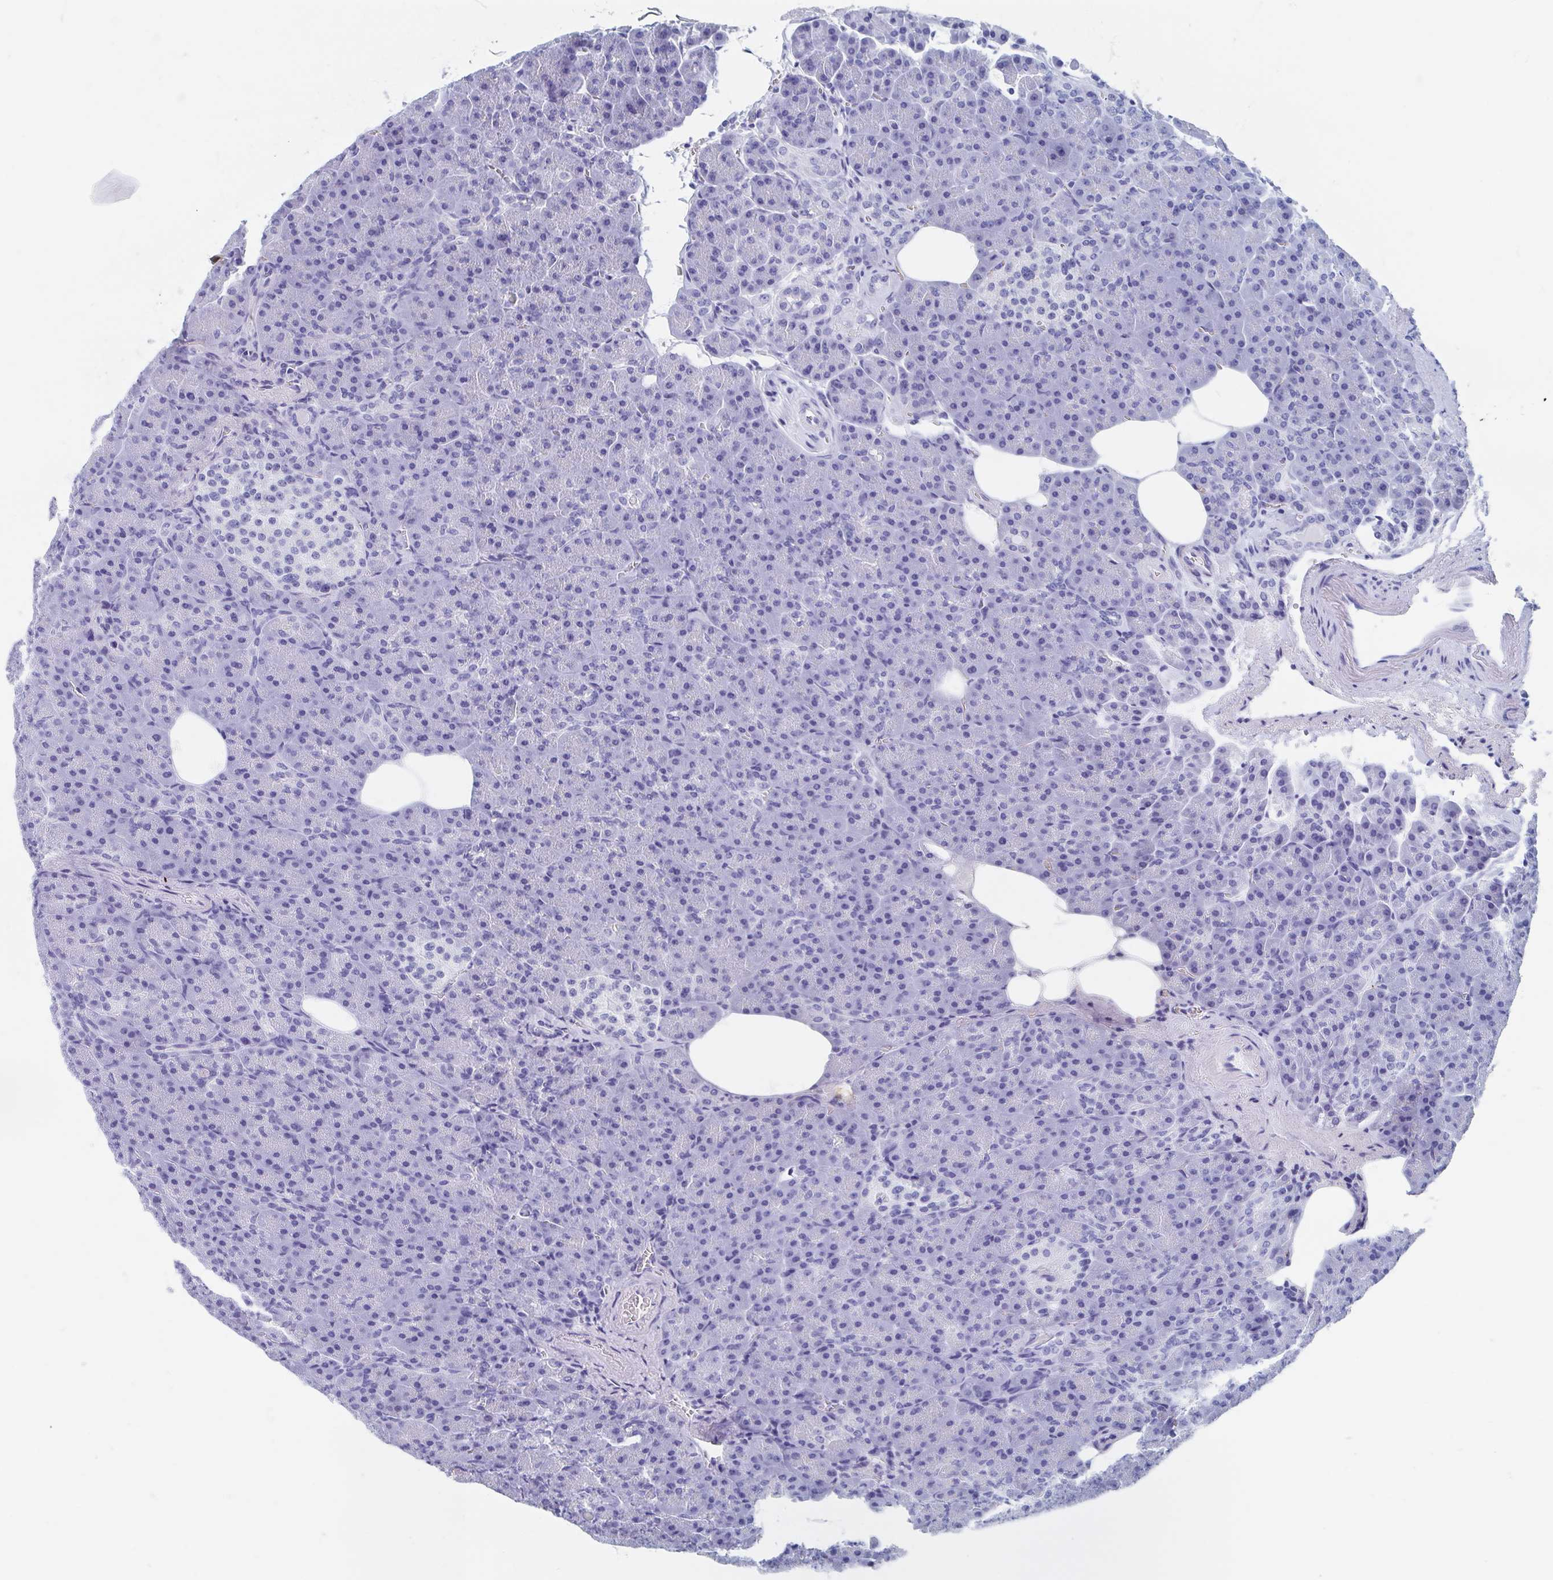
{"staining": {"intensity": "negative", "quantity": "none", "location": "none"}, "tissue": "pancreas", "cell_type": "Exocrine glandular cells", "image_type": "normal", "snomed": [{"axis": "morphology", "description": "Normal tissue, NOS"}, {"axis": "topography", "description": "Pancreas"}], "caption": "Image shows no protein expression in exocrine glandular cells of unremarkable pancreas.", "gene": "HDGFL1", "patient": {"sex": "female", "age": 74}}